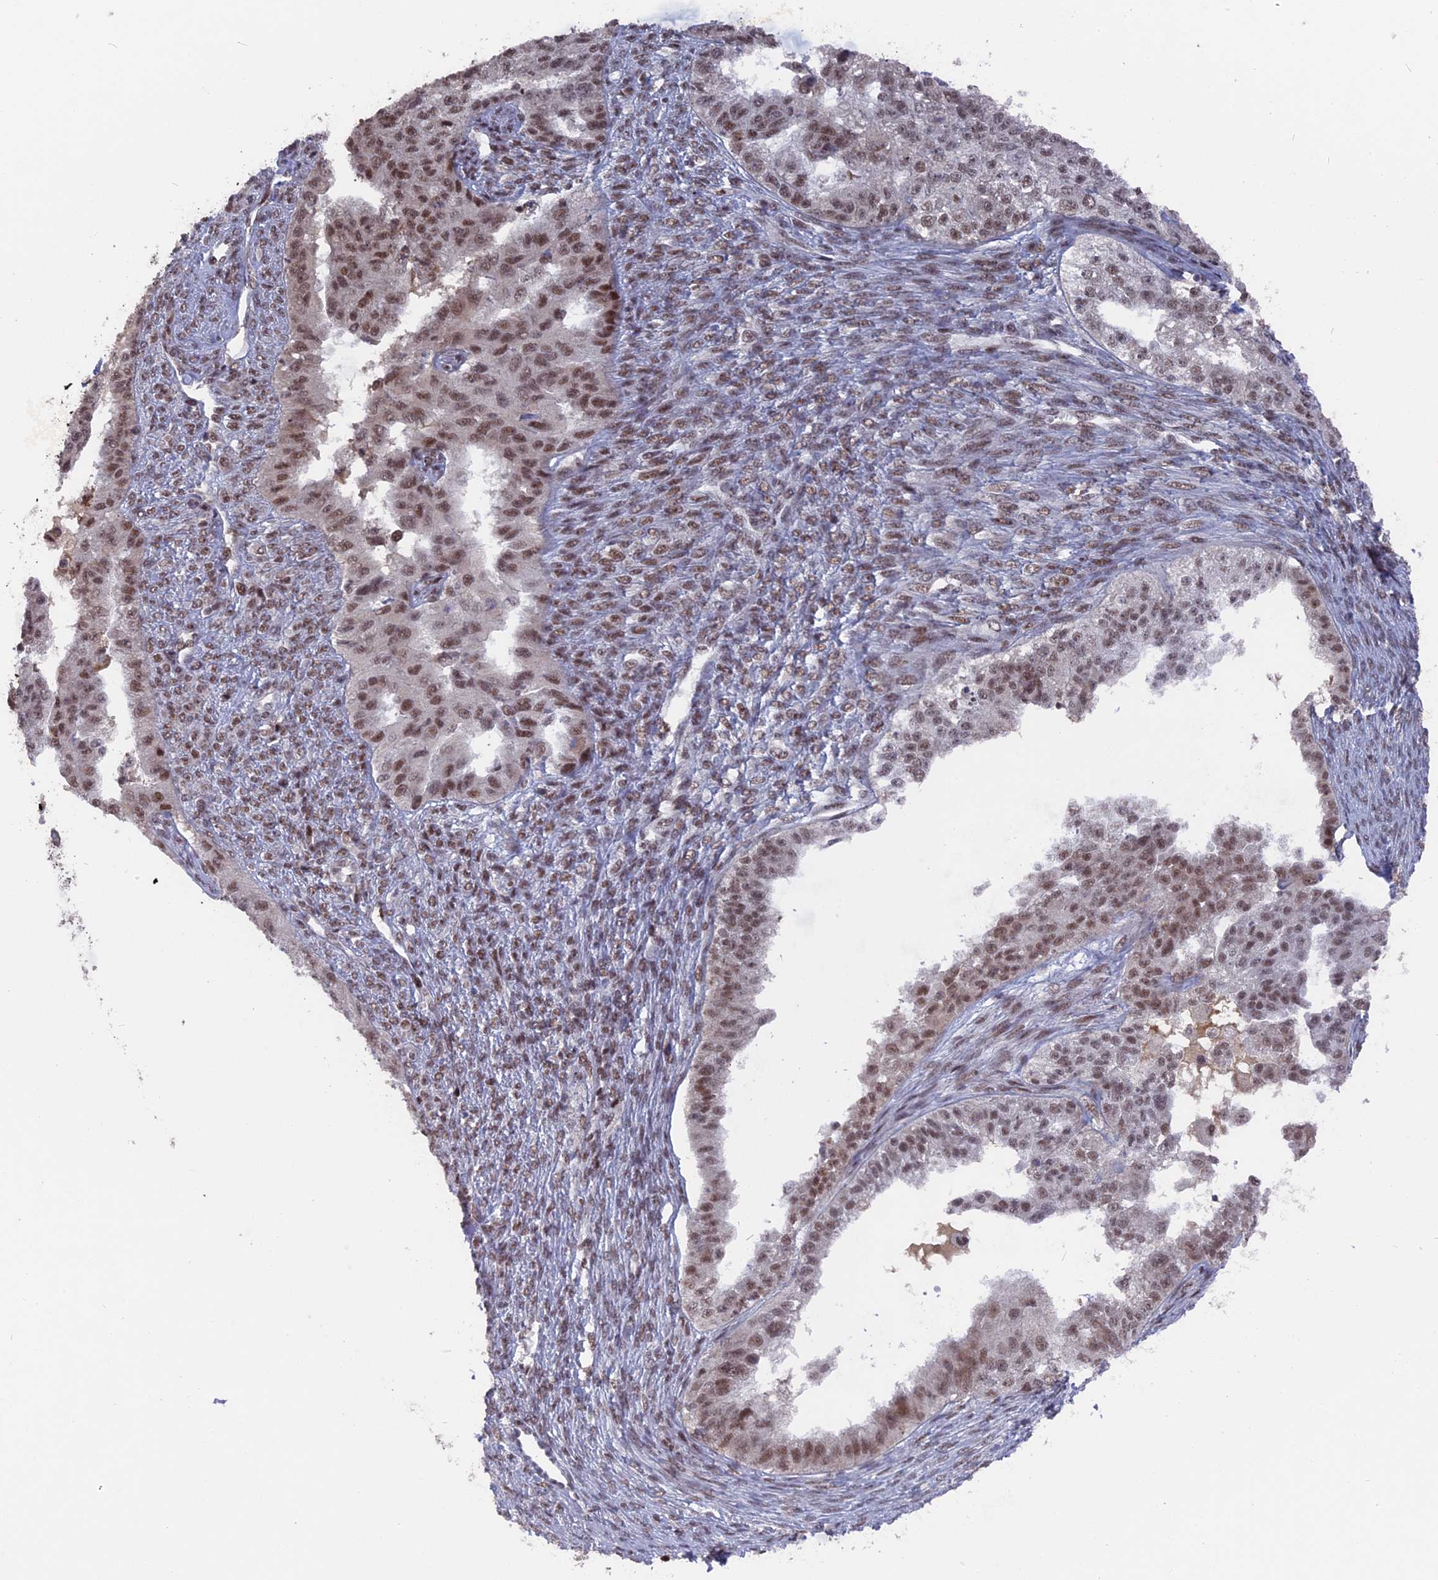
{"staining": {"intensity": "moderate", "quantity": ">75%", "location": "nuclear"}, "tissue": "ovarian cancer", "cell_type": "Tumor cells", "image_type": "cancer", "snomed": [{"axis": "morphology", "description": "Cystadenocarcinoma, serous, NOS"}, {"axis": "topography", "description": "Ovary"}], "caption": "The micrograph reveals staining of ovarian serous cystadenocarcinoma, revealing moderate nuclear protein positivity (brown color) within tumor cells. Using DAB (3,3'-diaminobenzidine) (brown) and hematoxylin (blue) stains, captured at high magnification using brightfield microscopy.", "gene": "SF3A2", "patient": {"sex": "female", "age": 58}}